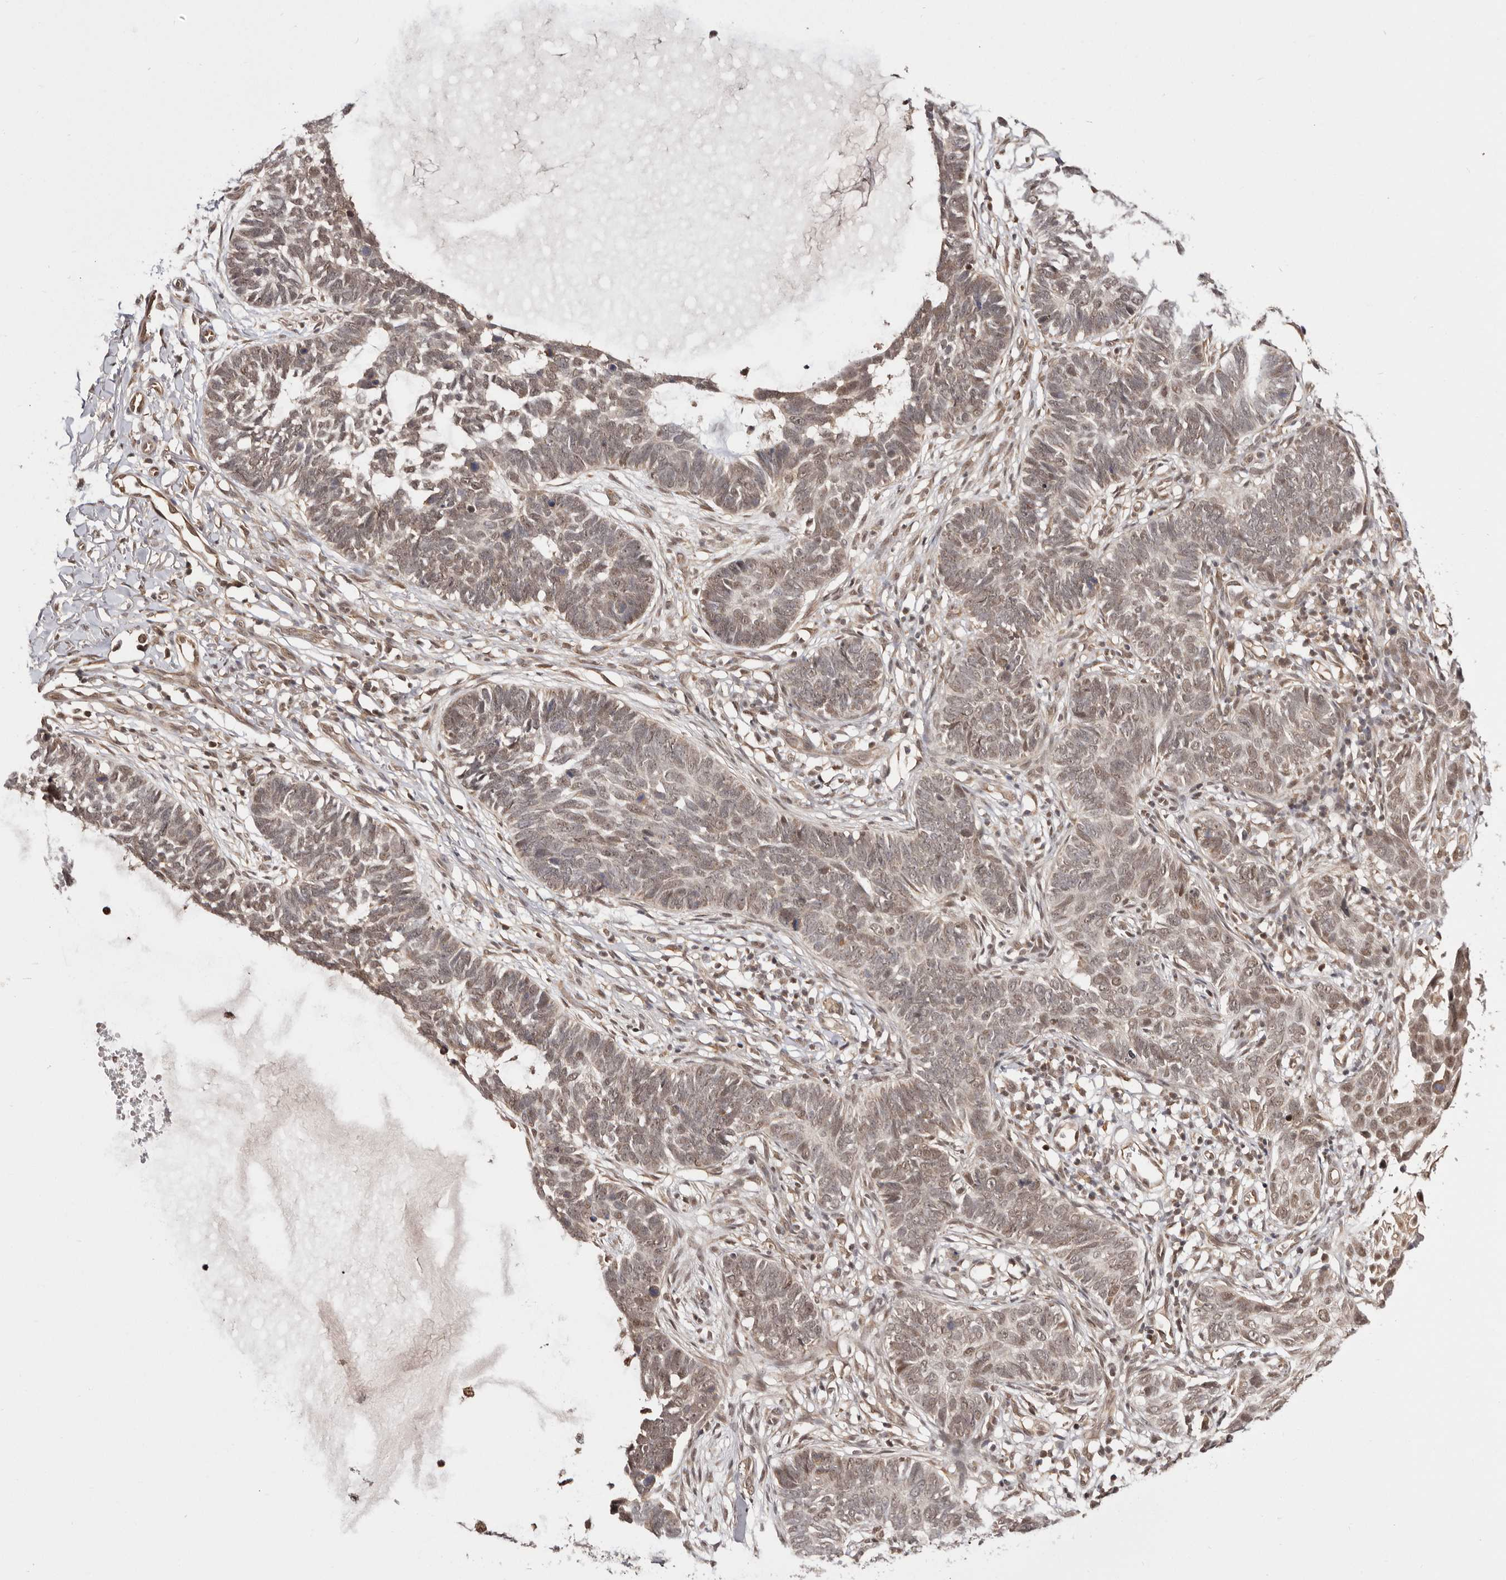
{"staining": {"intensity": "weak", "quantity": "25%-75%", "location": "nuclear"}, "tissue": "skin cancer", "cell_type": "Tumor cells", "image_type": "cancer", "snomed": [{"axis": "morphology", "description": "Normal tissue, NOS"}, {"axis": "morphology", "description": "Basal cell carcinoma"}, {"axis": "topography", "description": "Skin"}], "caption": "An IHC micrograph of neoplastic tissue is shown. Protein staining in brown labels weak nuclear positivity in skin basal cell carcinoma within tumor cells. The protein is shown in brown color, while the nuclei are stained blue.", "gene": "MED8", "patient": {"sex": "male", "age": 77}}